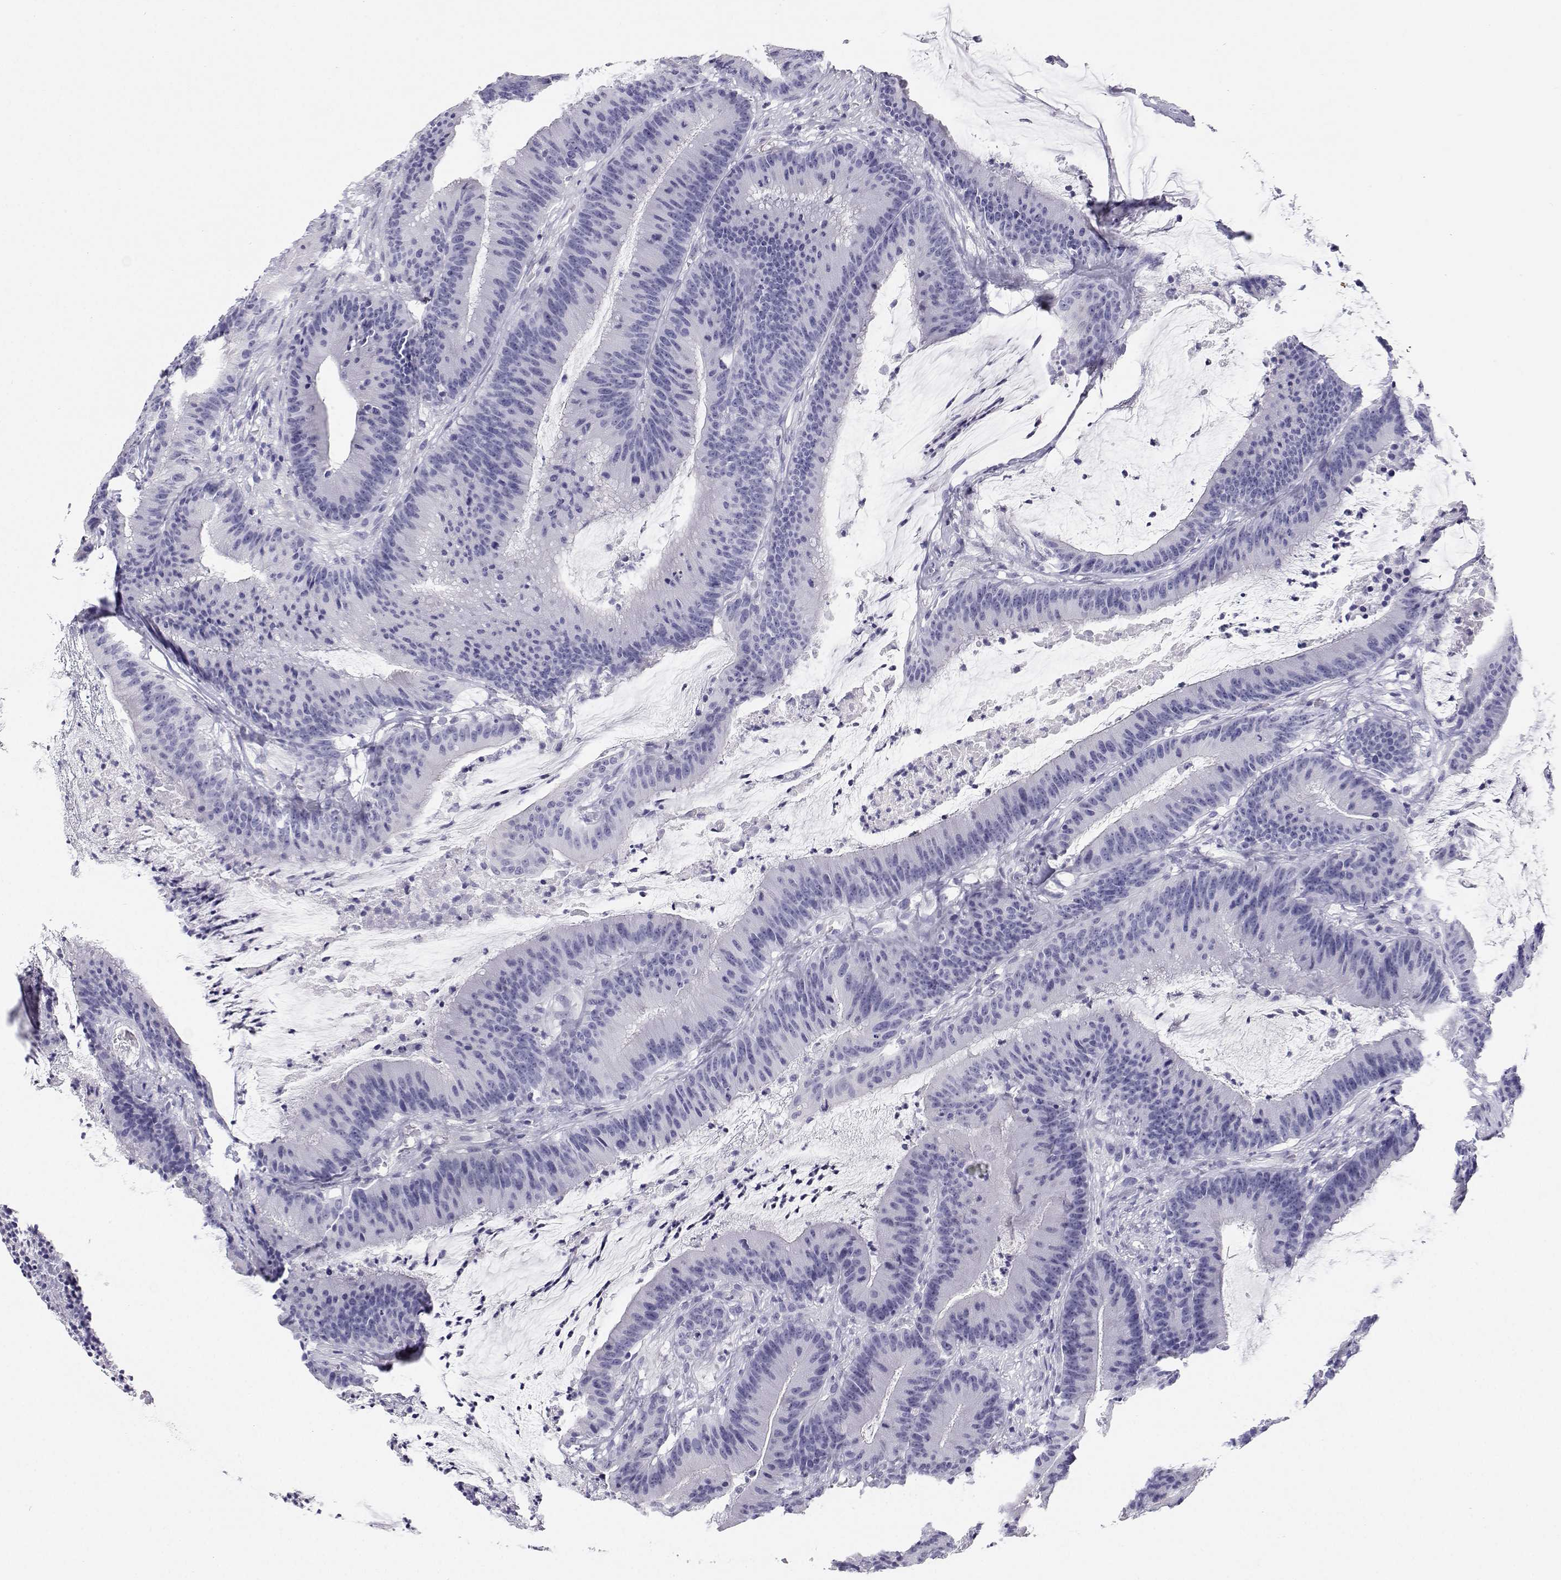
{"staining": {"intensity": "negative", "quantity": "none", "location": "none"}, "tissue": "colorectal cancer", "cell_type": "Tumor cells", "image_type": "cancer", "snomed": [{"axis": "morphology", "description": "Adenocarcinoma, NOS"}, {"axis": "topography", "description": "Colon"}], "caption": "High magnification brightfield microscopy of colorectal adenocarcinoma stained with DAB (3,3'-diaminobenzidine) (brown) and counterstained with hematoxylin (blue): tumor cells show no significant staining. (Brightfield microscopy of DAB (3,3'-diaminobenzidine) IHC at high magnification).", "gene": "BHMT", "patient": {"sex": "female", "age": 78}}